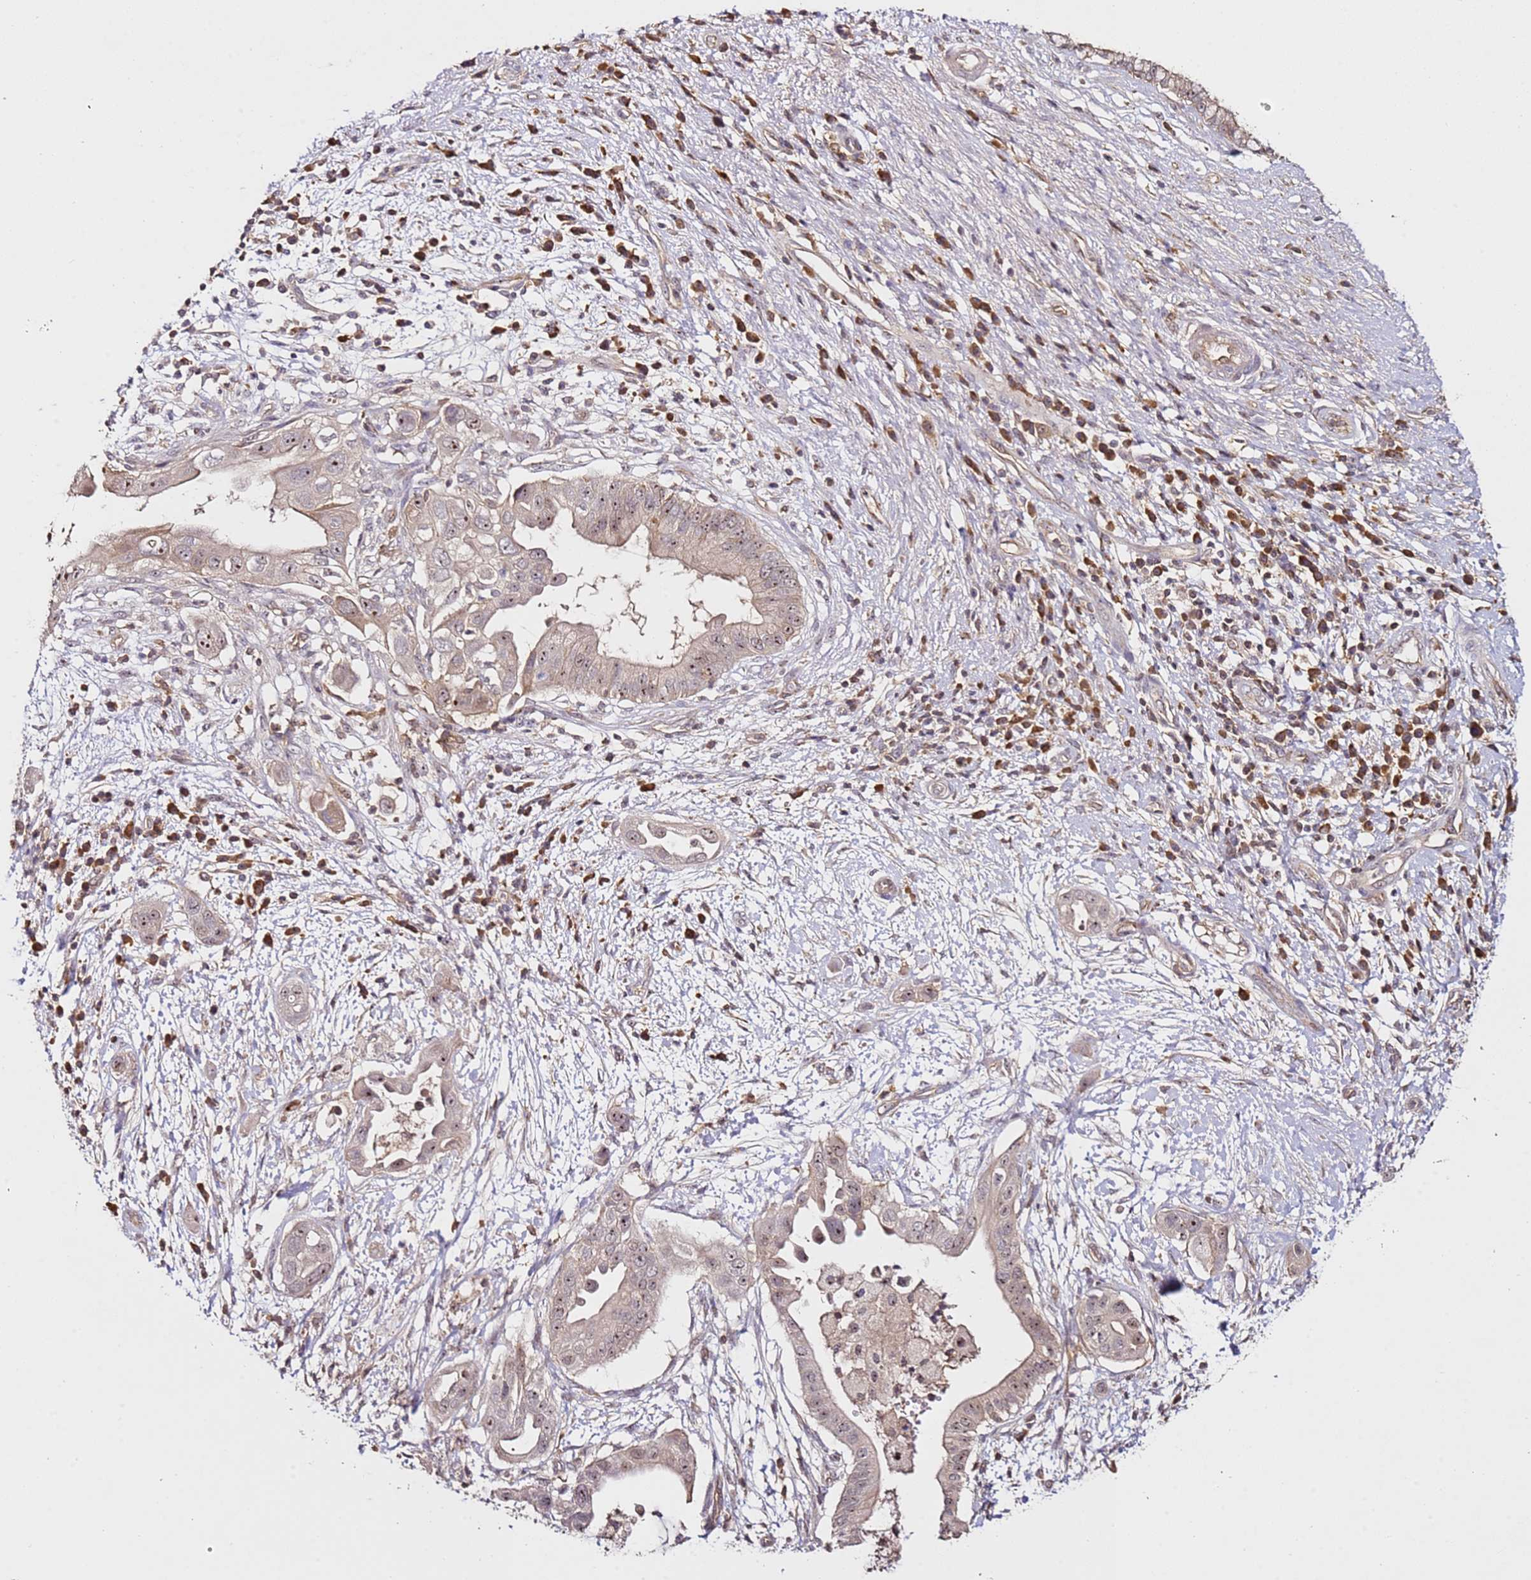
{"staining": {"intensity": "weak", "quantity": ">75%", "location": "cytoplasmic/membranous,nuclear"}, "tissue": "pancreatic cancer", "cell_type": "Tumor cells", "image_type": "cancer", "snomed": [{"axis": "morphology", "description": "Adenocarcinoma, NOS"}, {"axis": "topography", "description": "Pancreas"}], "caption": "Protein expression by immunohistochemistry (IHC) exhibits weak cytoplasmic/membranous and nuclear positivity in about >75% of tumor cells in pancreatic cancer (adenocarcinoma).", "gene": "DDX27", "patient": {"sex": "male", "age": 68}}